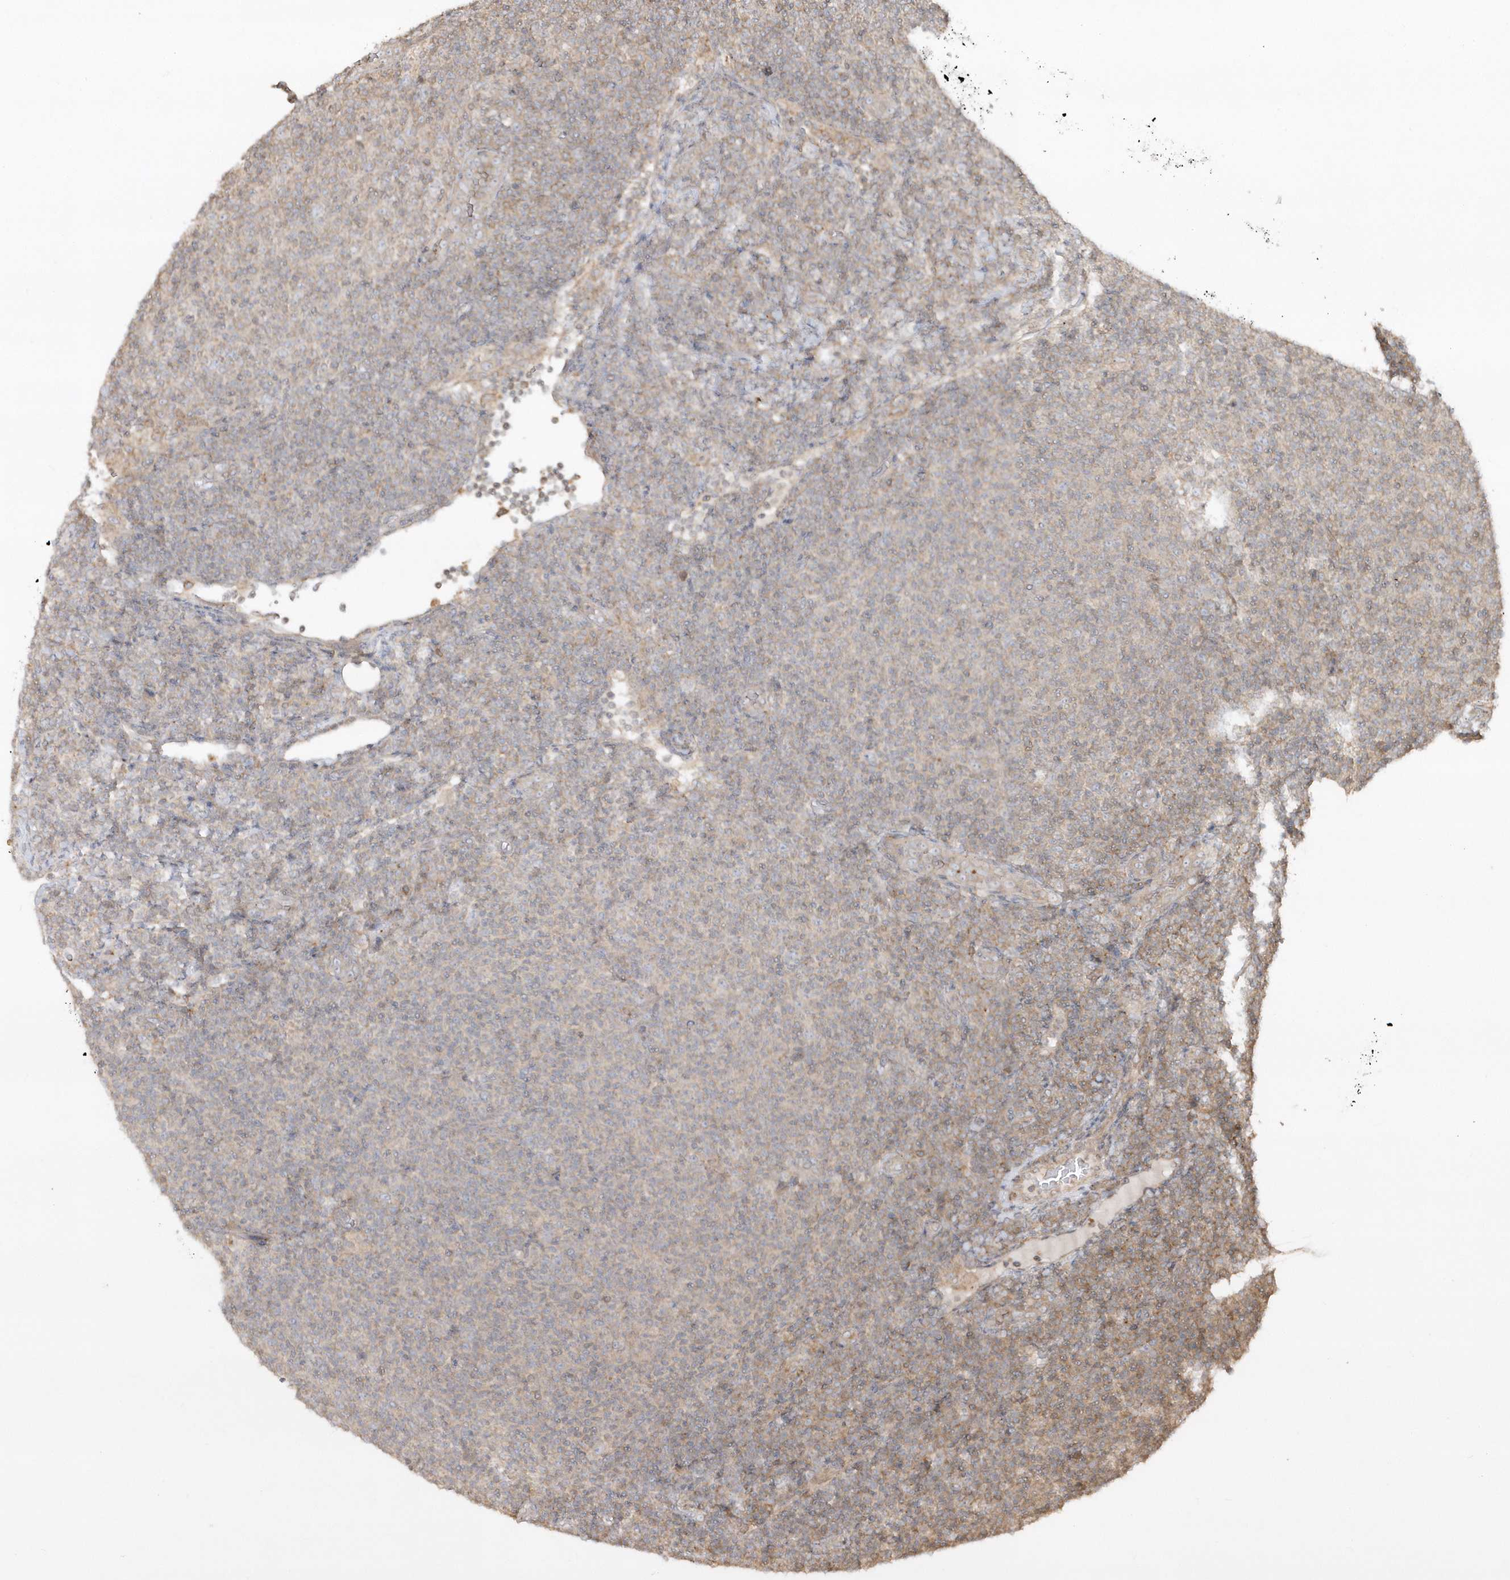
{"staining": {"intensity": "weak", "quantity": "<25%", "location": "cytoplasmic/membranous"}, "tissue": "lymphoma", "cell_type": "Tumor cells", "image_type": "cancer", "snomed": [{"axis": "morphology", "description": "Malignant lymphoma, non-Hodgkin's type, Low grade"}, {"axis": "topography", "description": "Lymph node"}], "caption": "Tumor cells show no significant protein expression in lymphoma. The staining was performed using DAB to visualize the protein expression in brown, while the nuclei were stained in blue with hematoxylin (Magnification: 20x).", "gene": "BSN", "patient": {"sex": "male", "age": 66}}